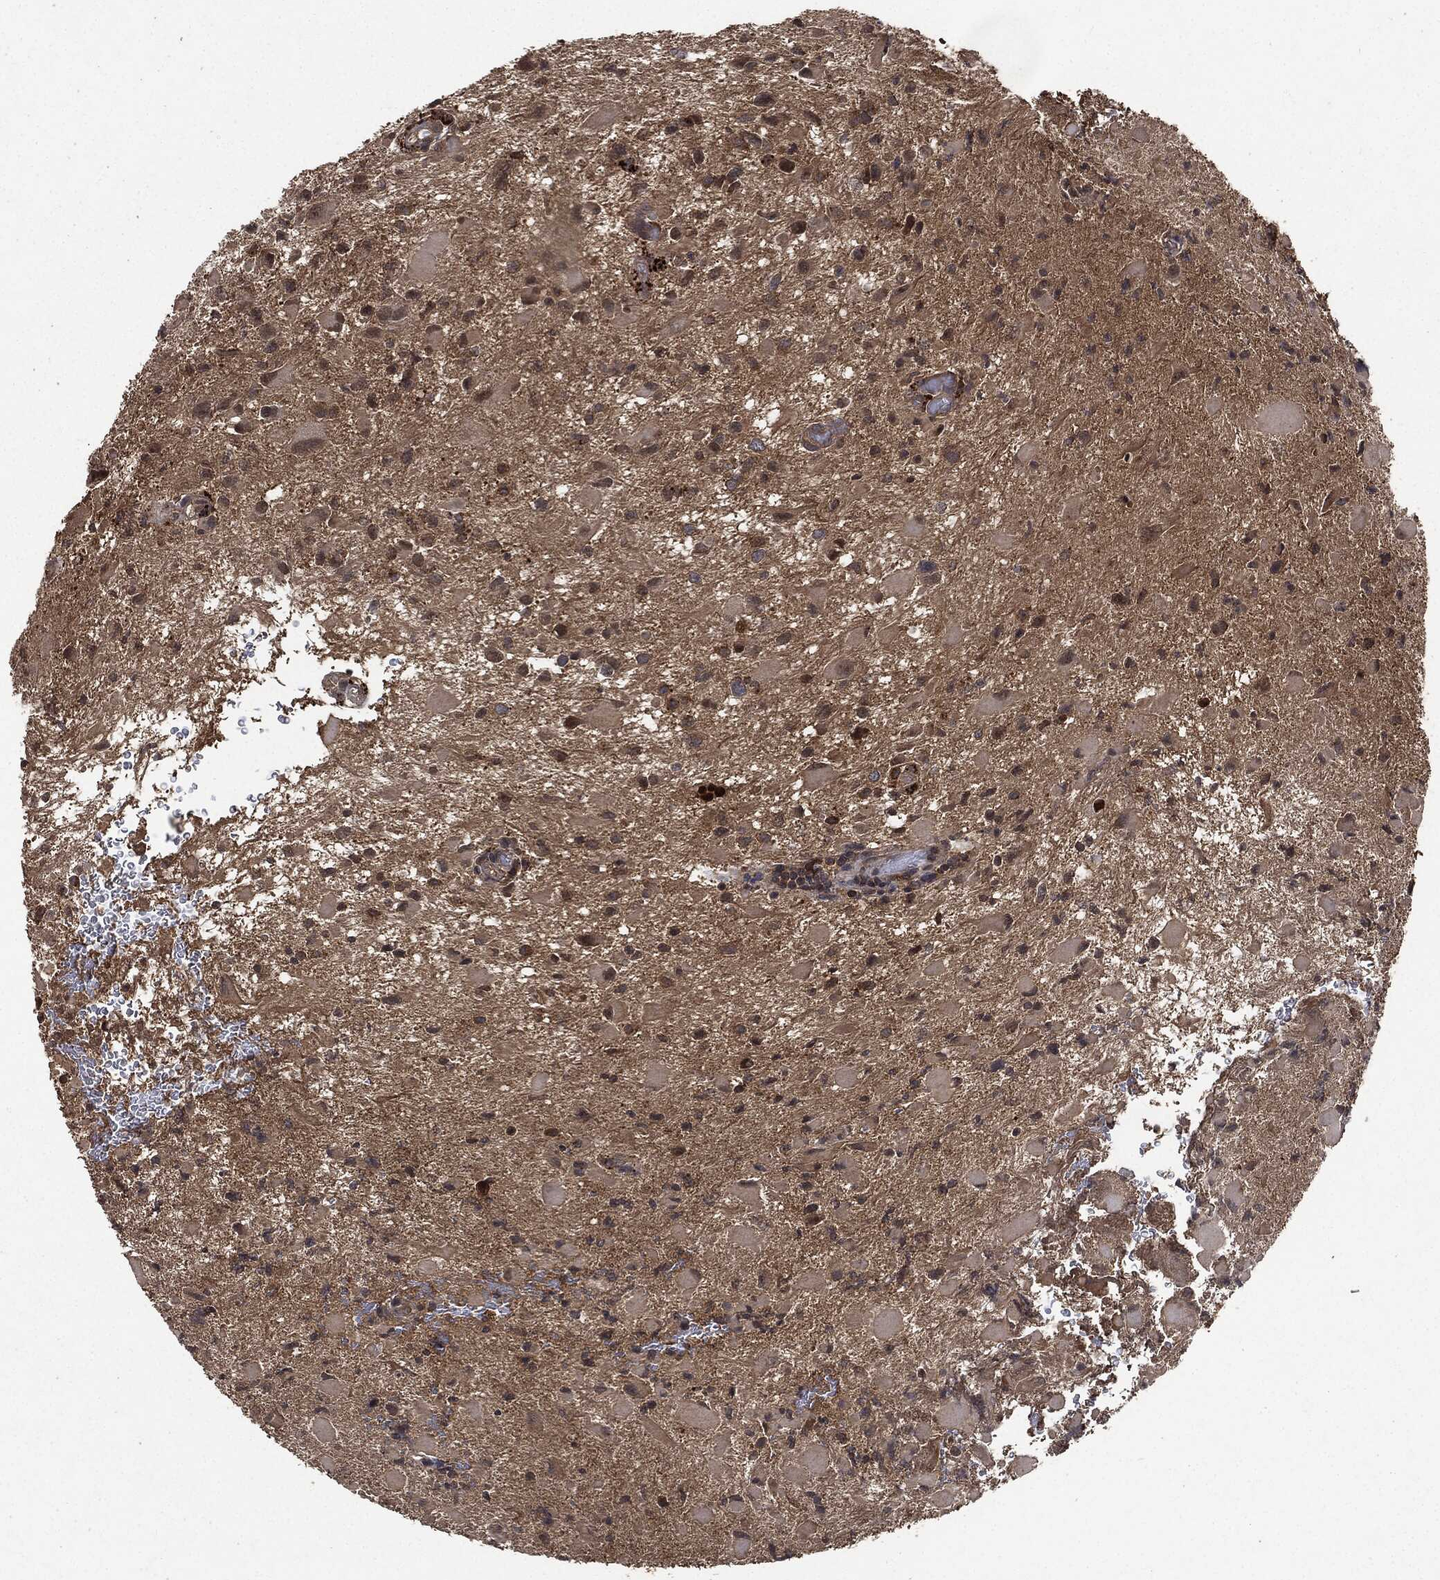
{"staining": {"intensity": "moderate", "quantity": "25%-75%", "location": "cytoplasmic/membranous"}, "tissue": "glioma", "cell_type": "Tumor cells", "image_type": "cancer", "snomed": [{"axis": "morphology", "description": "Glioma, malignant, Low grade"}, {"axis": "topography", "description": "Brain"}], "caption": "Brown immunohistochemical staining in low-grade glioma (malignant) shows moderate cytoplasmic/membranous positivity in approximately 25%-75% of tumor cells. The staining is performed using DAB brown chromogen to label protein expression. The nuclei are counter-stained blue using hematoxylin.", "gene": "BRAF", "patient": {"sex": "female", "age": 32}}